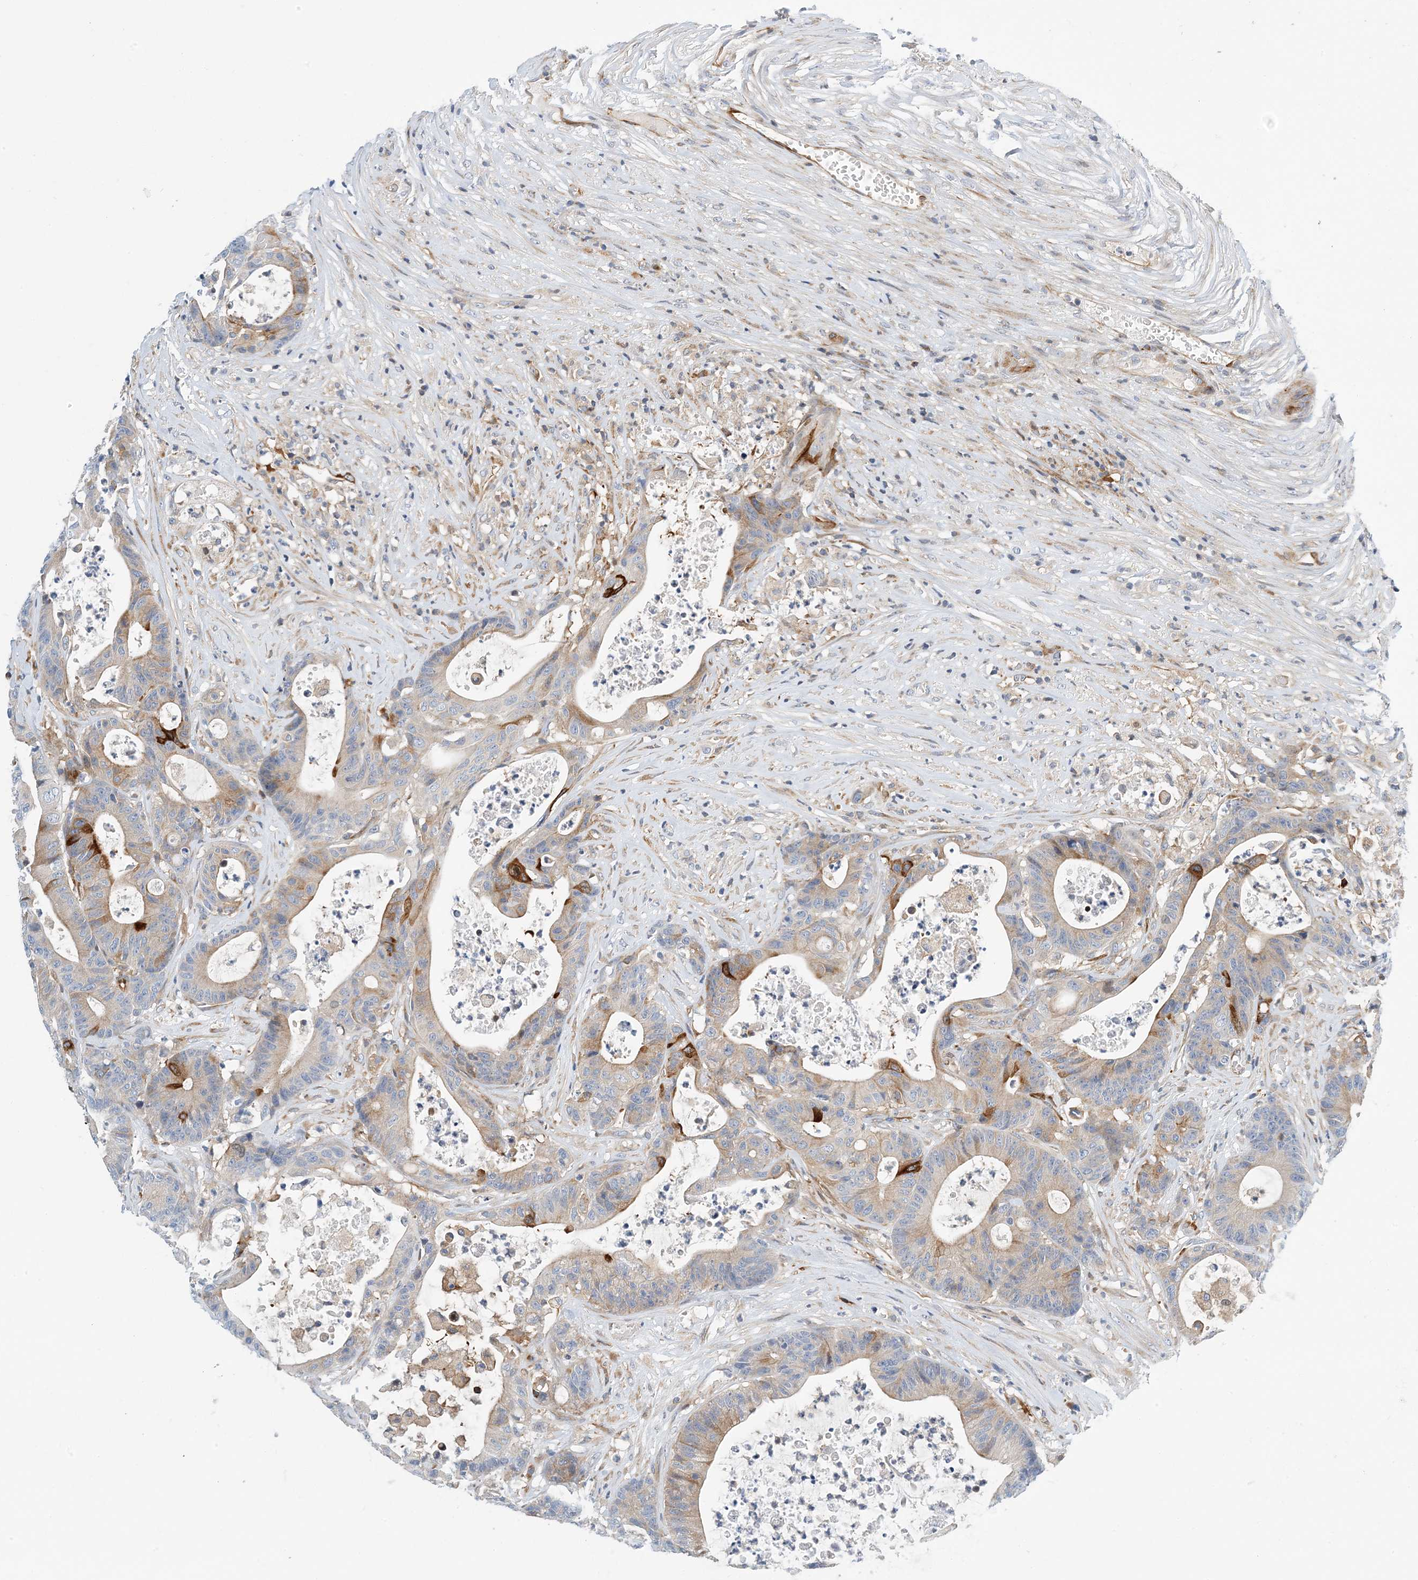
{"staining": {"intensity": "weak", "quantity": "<25%", "location": "cytoplasmic/membranous"}, "tissue": "colorectal cancer", "cell_type": "Tumor cells", "image_type": "cancer", "snomed": [{"axis": "morphology", "description": "Adenocarcinoma, NOS"}, {"axis": "topography", "description": "Colon"}], "caption": "The image shows no significant expression in tumor cells of adenocarcinoma (colorectal). (Brightfield microscopy of DAB (3,3'-diaminobenzidine) immunohistochemistry at high magnification).", "gene": "PCDHA2", "patient": {"sex": "female", "age": 84}}